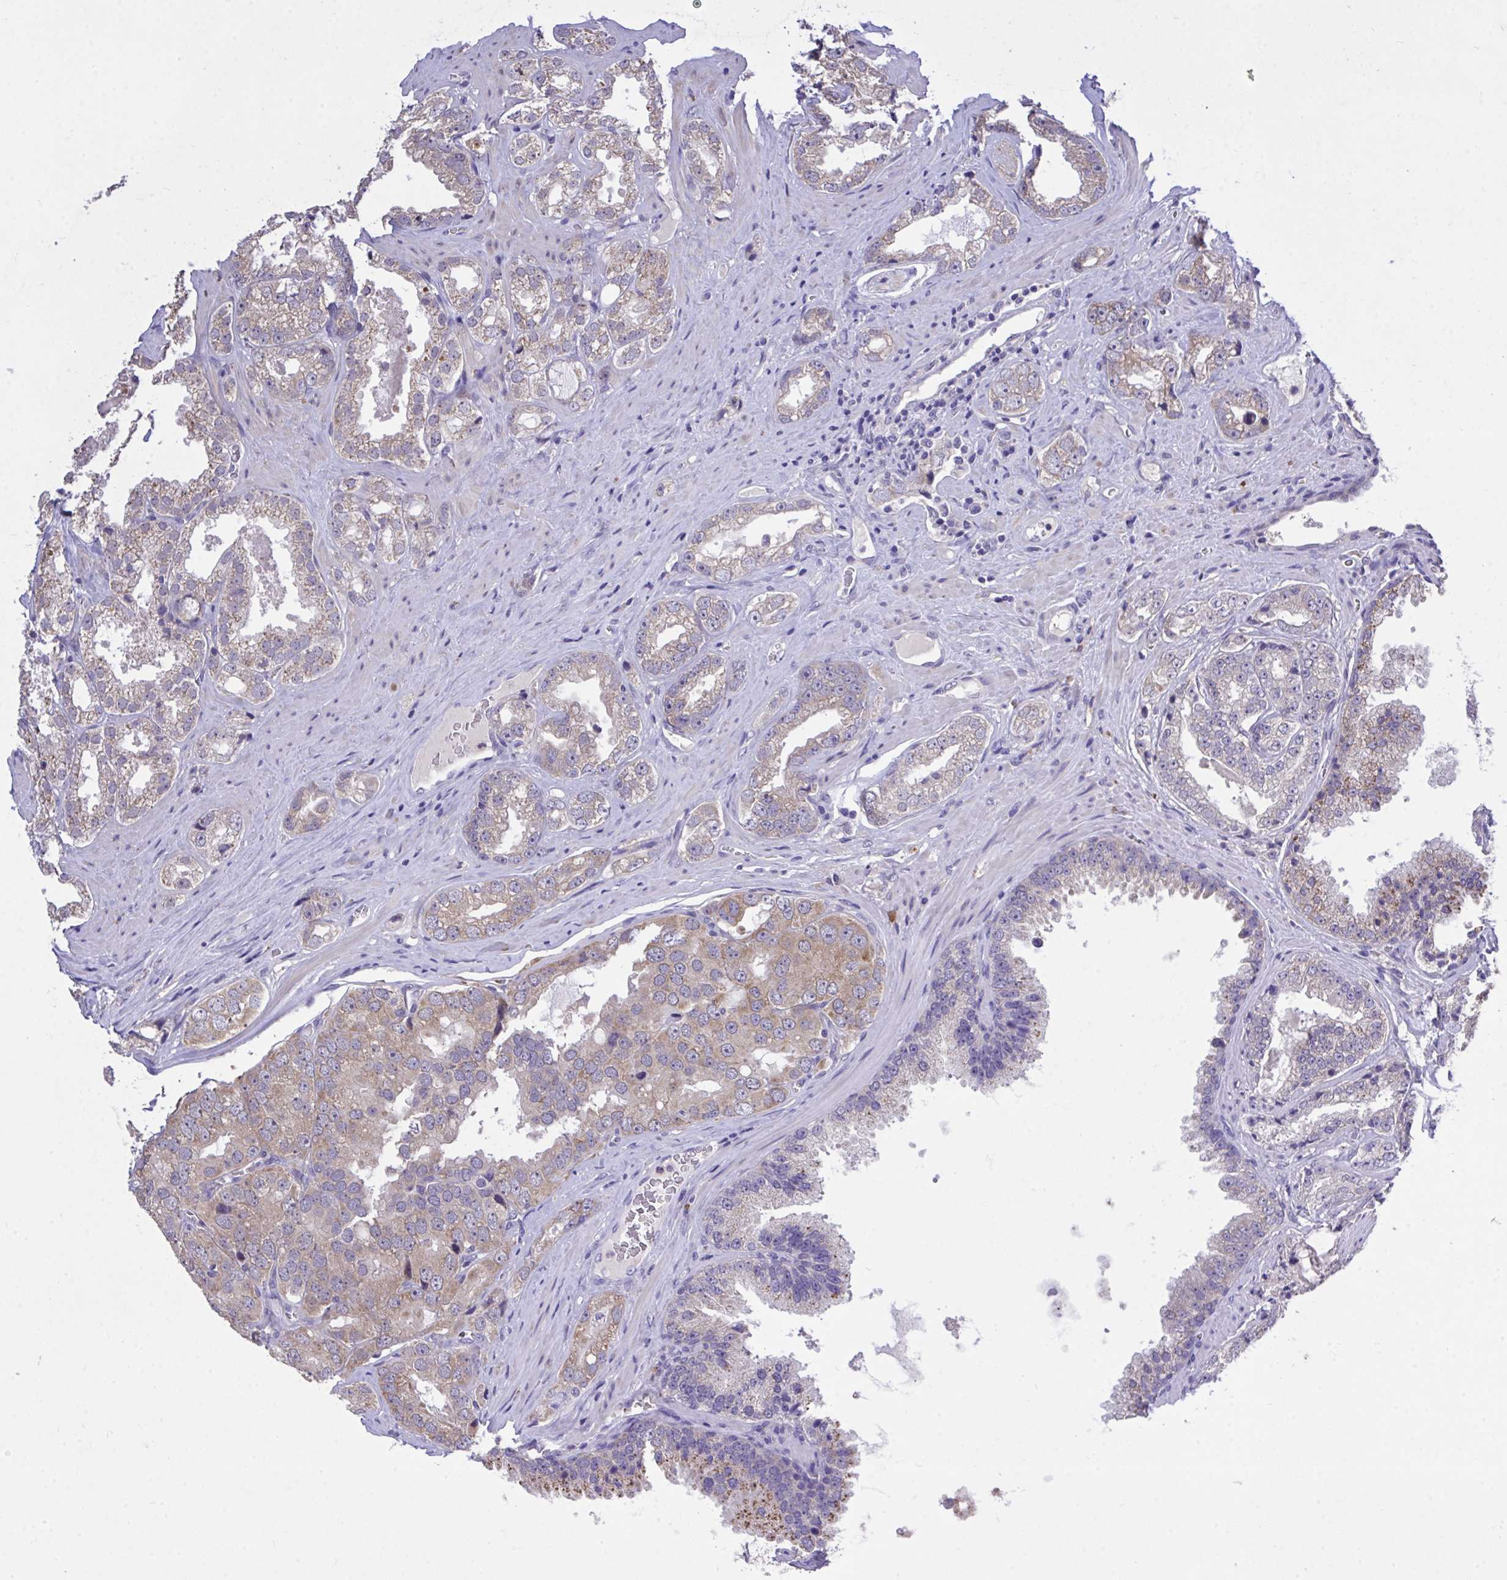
{"staining": {"intensity": "moderate", "quantity": "25%-75%", "location": "cytoplasmic/membranous"}, "tissue": "prostate cancer", "cell_type": "Tumor cells", "image_type": "cancer", "snomed": [{"axis": "morphology", "description": "Adenocarcinoma, High grade"}, {"axis": "topography", "description": "Prostate"}], "caption": "Human high-grade adenocarcinoma (prostate) stained for a protein (brown) demonstrates moderate cytoplasmic/membranous positive staining in about 25%-75% of tumor cells.", "gene": "MPC2", "patient": {"sex": "male", "age": 67}}